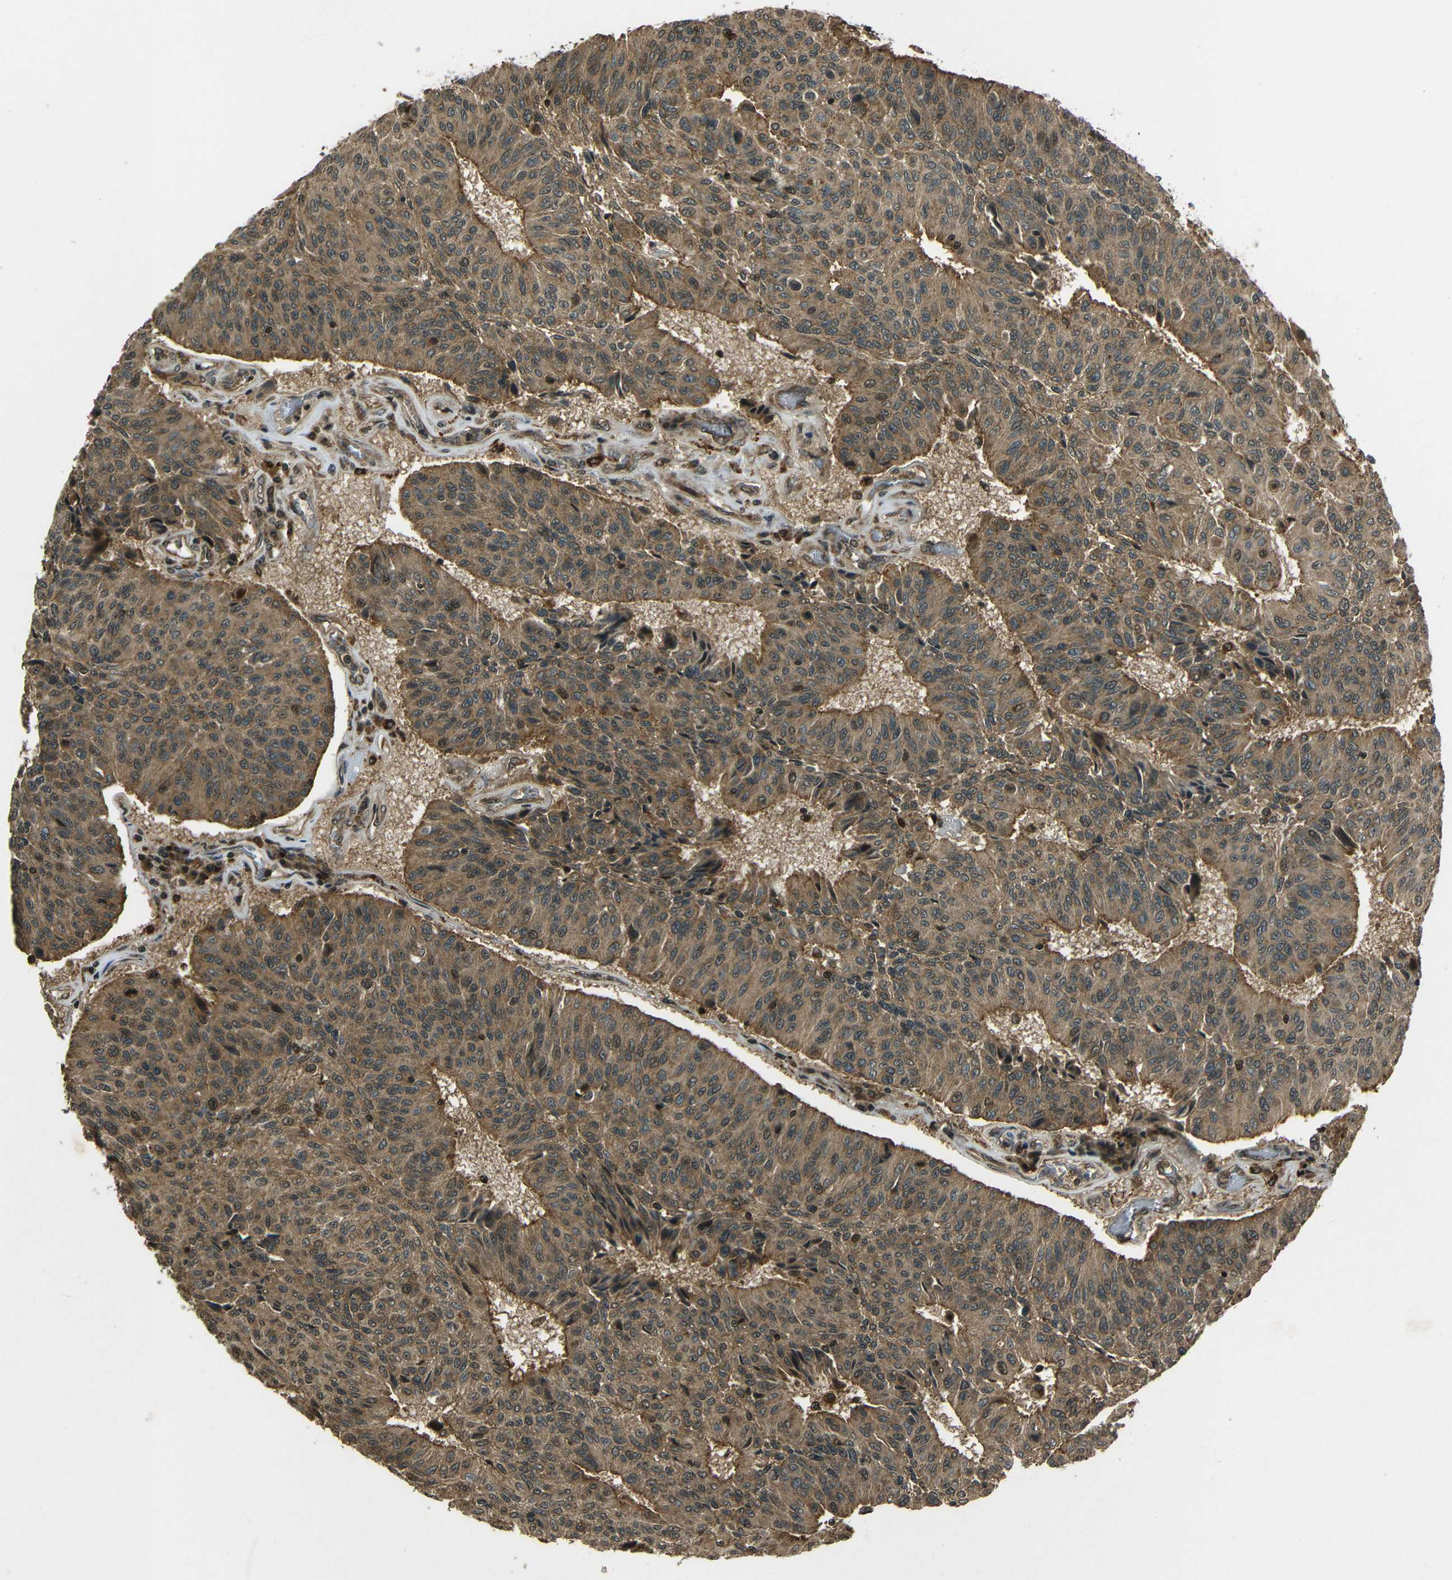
{"staining": {"intensity": "moderate", "quantity": ">75%", "location": "cytoplasmic/membranous,nuclear"}, "tissue": "urothelial cancer", "cell_type": "Tumor cells", "image_type": "cancer", "snomed": [{"axis": "morphology", "description": "Urothelial carcinoma, High grade"}, {"axis": "topography", "description": "Urinary bladder"}], "caption": "Immunohistochemistry of urothelial cancer reveals medium levels of moderate cytoplasmic/membranous and nuclear staining in approximately >75% of tumor cells. Ihc stains the protein of interest in brown and the nuclei are stained blue.", "gene": "PLK2", "patient": {"sex": "male", "age": 66}}